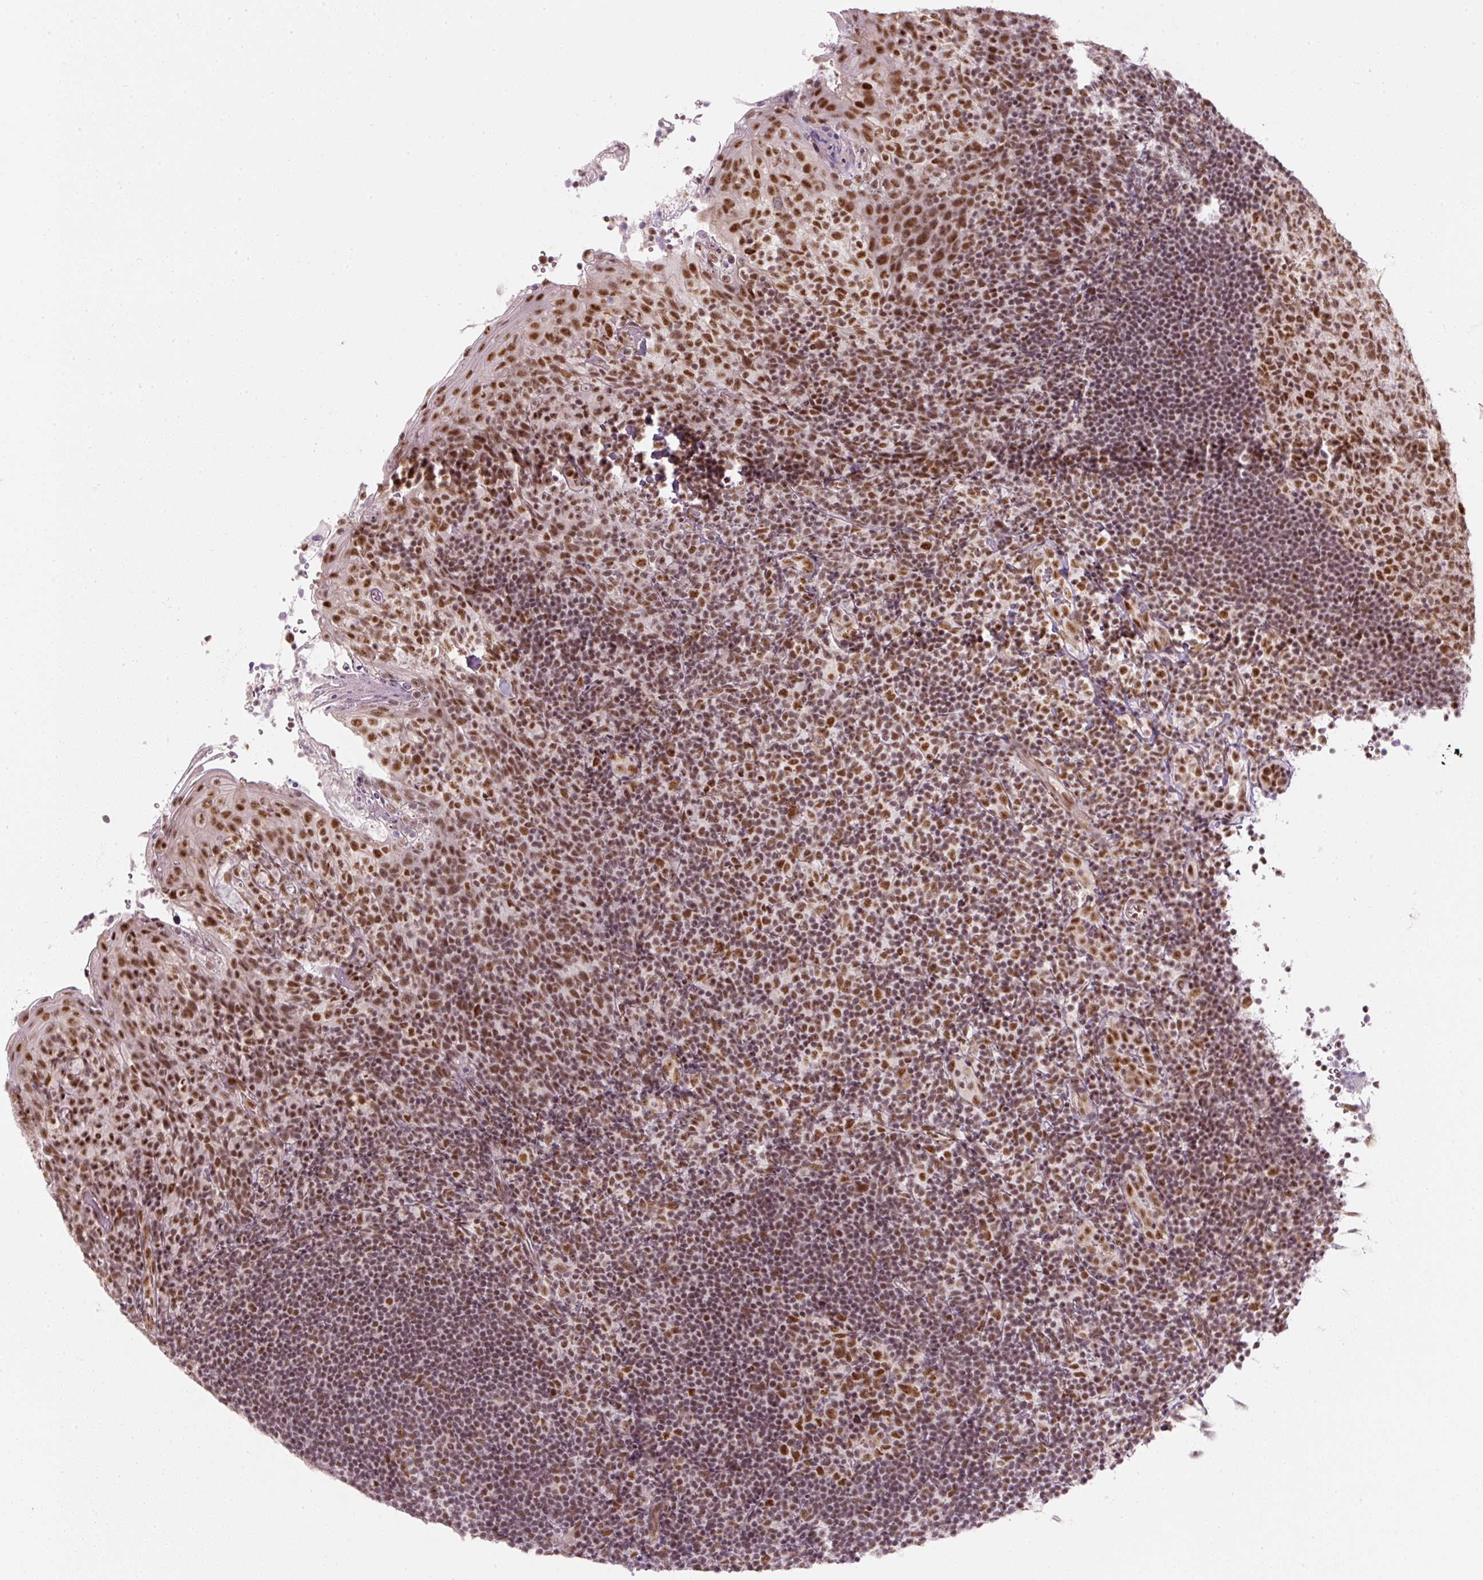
{"staining": {"intensity": "strong", "quantity": ">75%", "location": "nuclear"}, "tissue": "tonsil", "cell_type": "Germinal center cells", "image_type": "normal", "snomed": [{"axis": "morphology", "description": "Normal tissue, NOS"}, {"axis": "topography", "description": "Tonsil"}], "caption": "Immunohistochemistry photomicrograph of benign tonsil: tonsil stained using immunohistochemistry reveals high levels of strong protein expression localized specifically in the nuclear of germinal center cells, appearing as a nuclear brown color.", "gene": "U2AF2", "patient": {"sex": "female", "age": 10}}